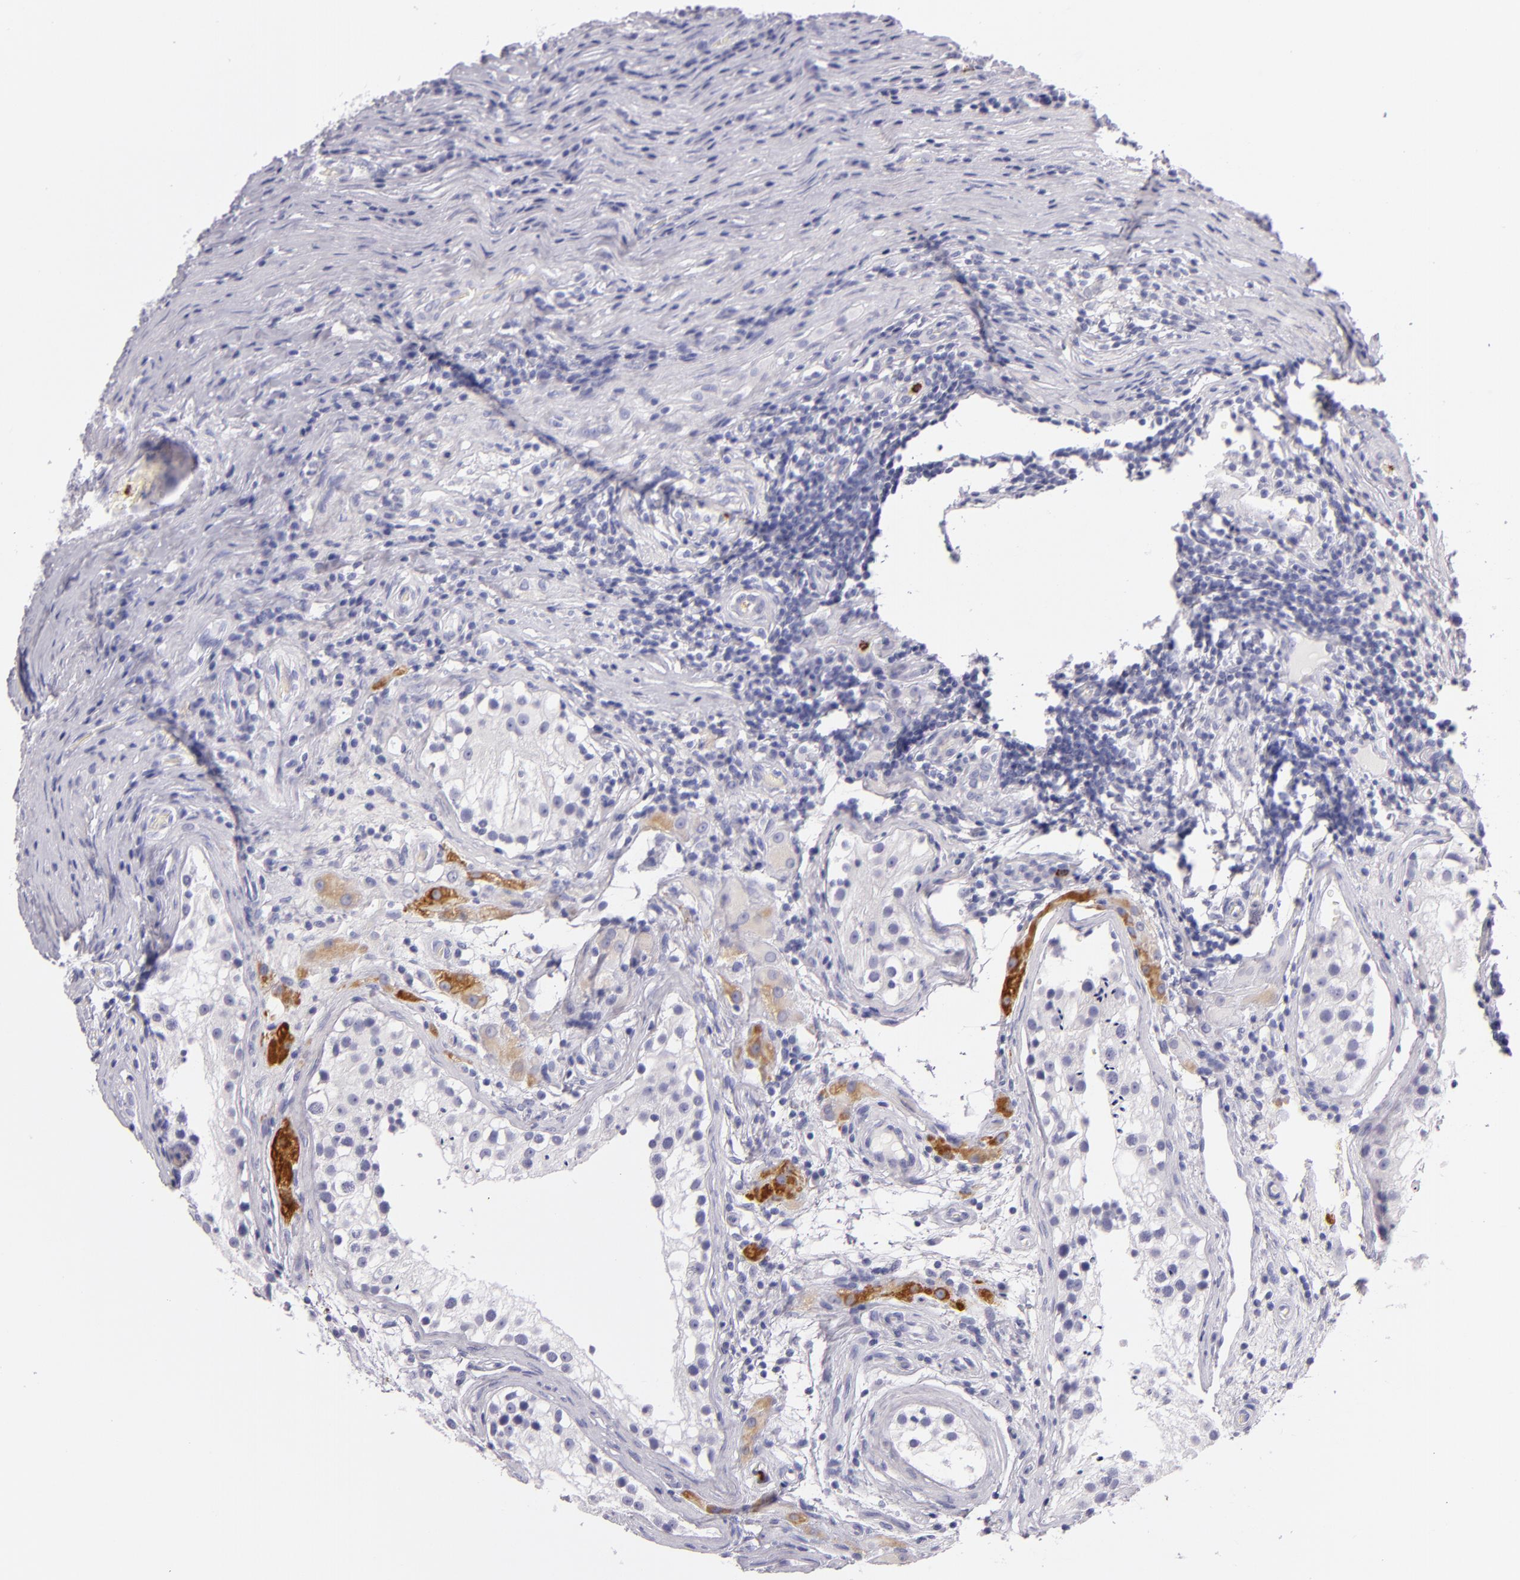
{"staining": {"intensity": "negative", "quantity": "none", "location": "none"}, "tissue": "testis cancer", "cell_type": "Tumor cells", "image_type": "cancer", "snomed": [{"axis": "morphology", "description": "Seminoma, NOS"}, {"axis": "topography", "description": "Testis"}], "caption": "Immunohistochemistry of testis cancer shows no positivity in tumor cells.", "gene": "CDH3", "patient": {"sex": "male", "age": 34}}